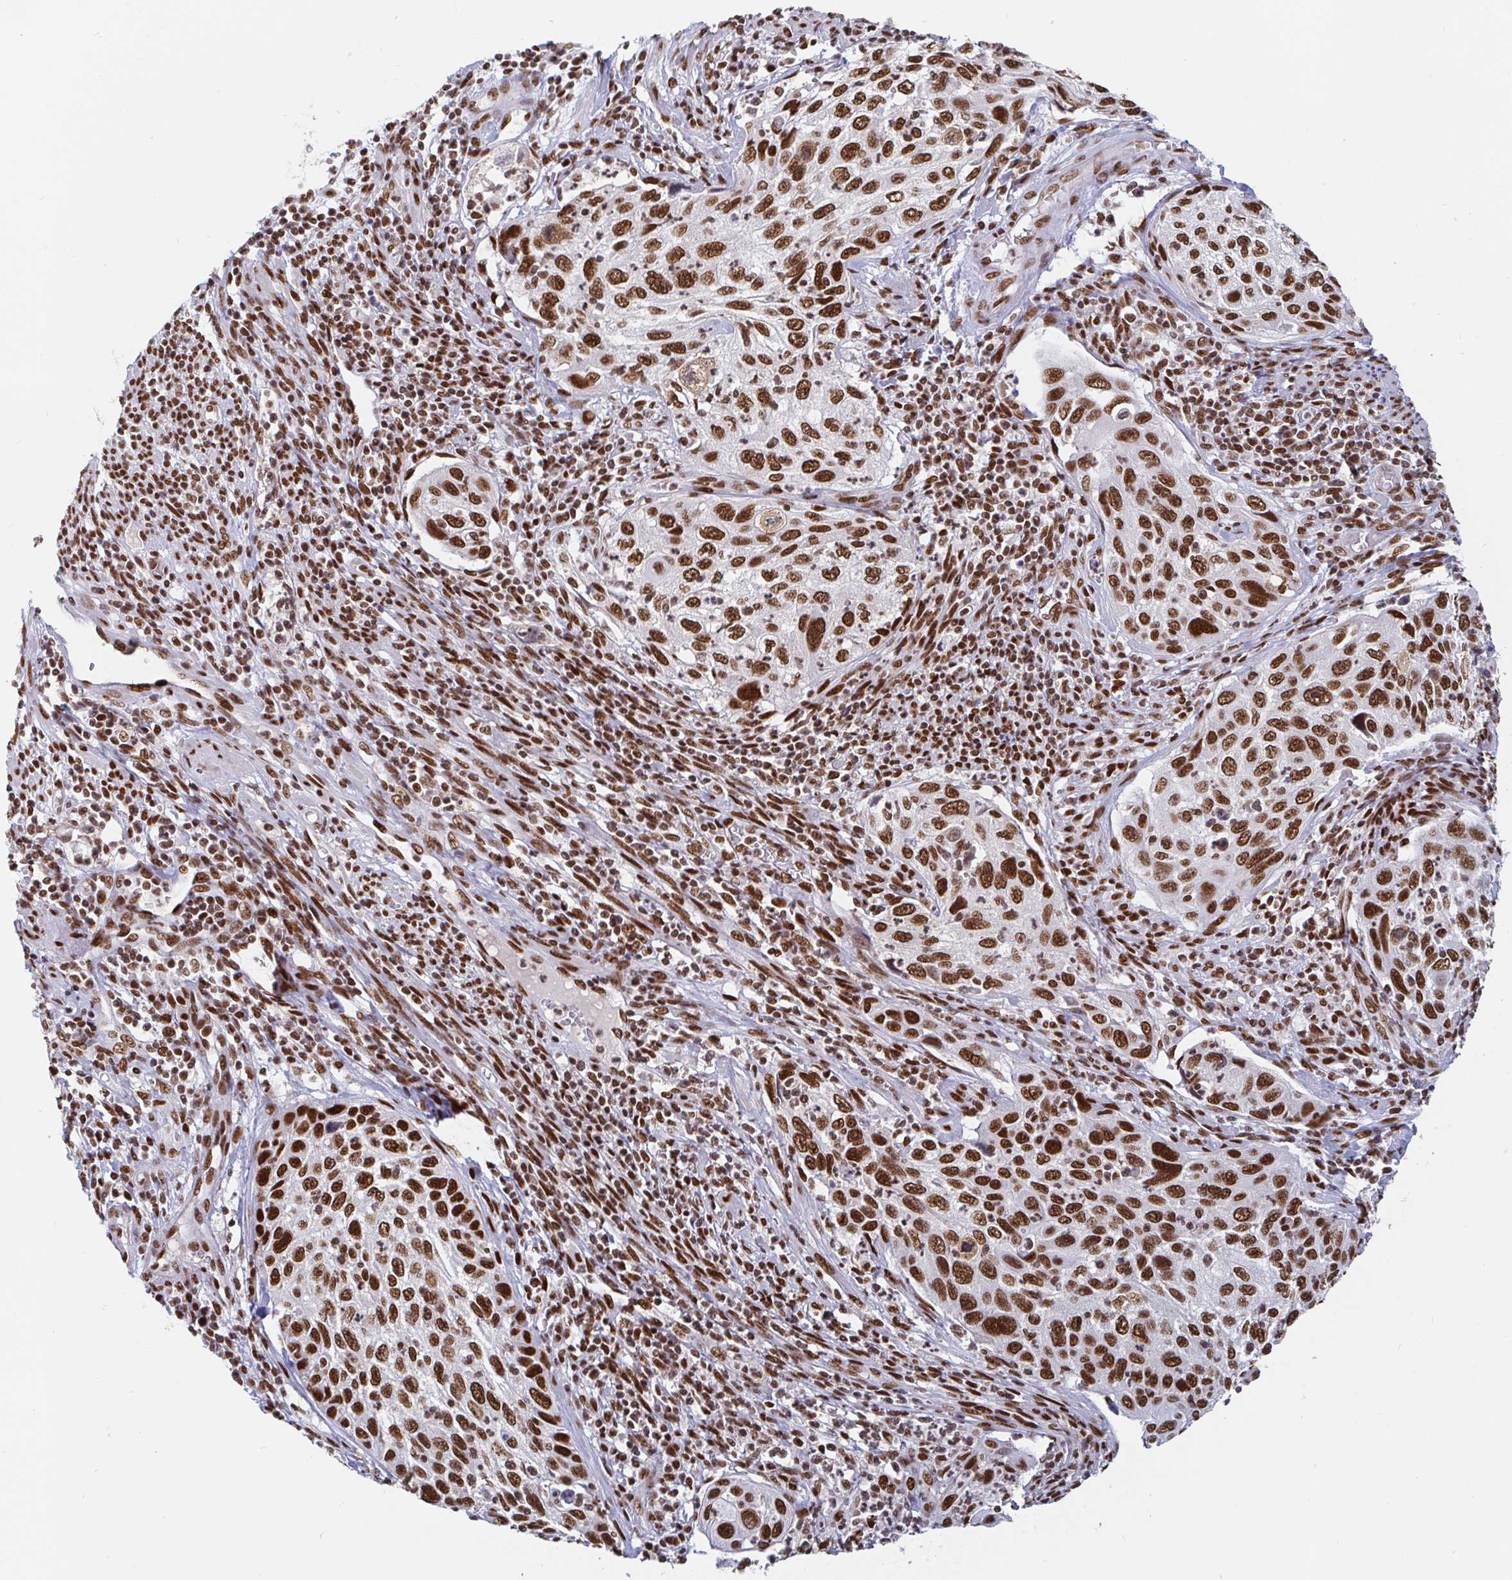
{"staining": {"intensity": "strong", "quantity": ">75%", "location": "nuclear"}, "tissue": "cervical cancer", "cell_type": "Tumor cells", "image_type": "cancer", "snomed": [{"axis": "morphology", "description": "Squamous cell carcinoma, NOS"}, {"axis": "topography", "description": "Cervix"}], "caption": "Cervical cancer (squamous cell carcinoma) stained with DAB (3,3'-diaminobenzidine) immunohistochemistry (IHC) demonstrates high levels of strong nuclear positivity in about >75% of tumor cells.", "gene": "RBMX", "patient": {"sex": "female", "age": 70}}